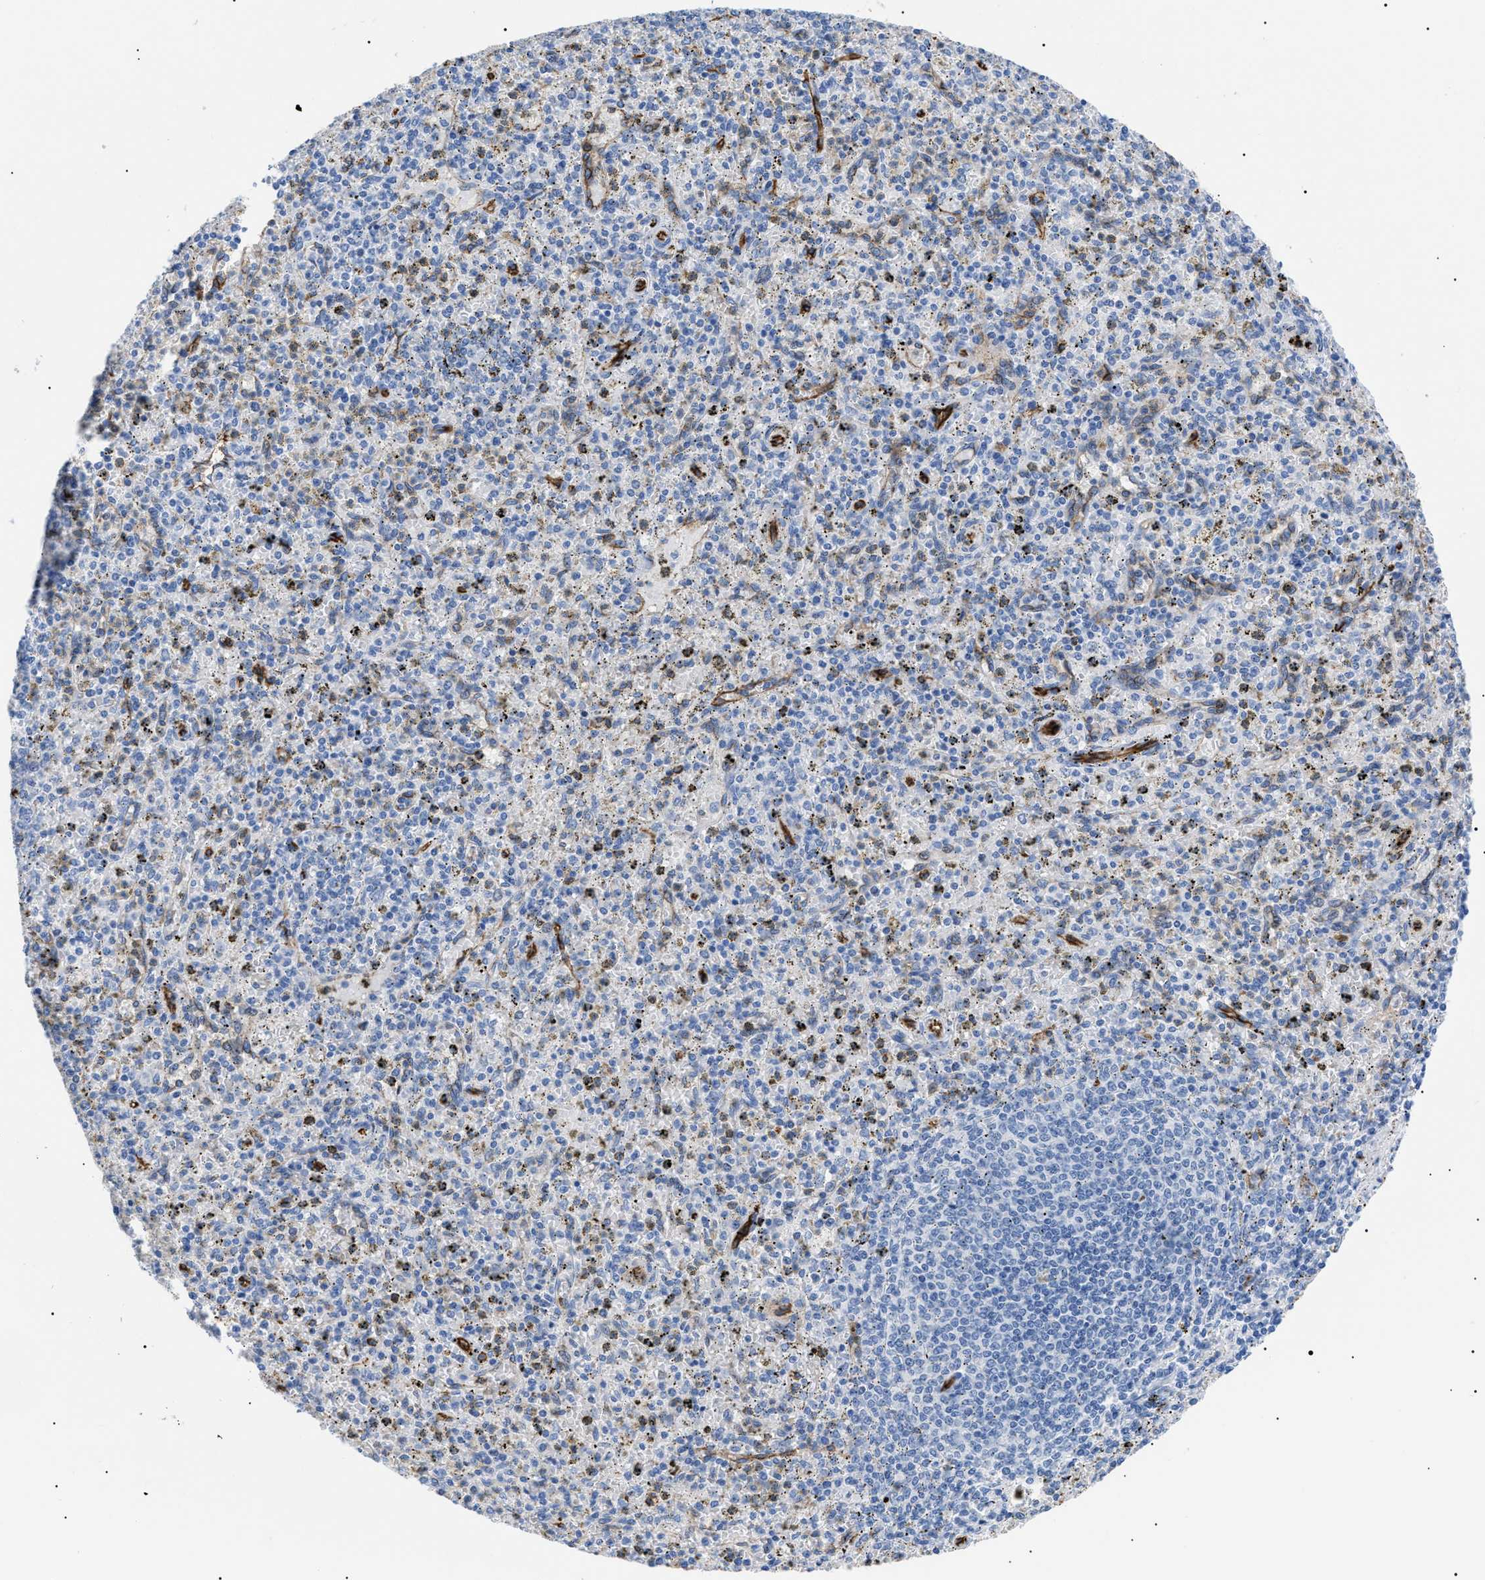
{"staining": {"intensity": "weak", "quantity": "<25%", "location": "cytoplasmic/membranous"}, "tissue": "spleen", "cell_type": "Cells in red pulp", "image_type": "normal", "snomed": [{"axis": "morphology", "description": "Normal tissue, NOS"}, {"axis": "topography", "description": "Spleen"}], "caption": "Spleen stained for a protein using immunohistochemistry (IHC) exhibits no staining cells in red pulp.", "gene": "PODXL", "patient": {"sex": "male", "age": 72}}